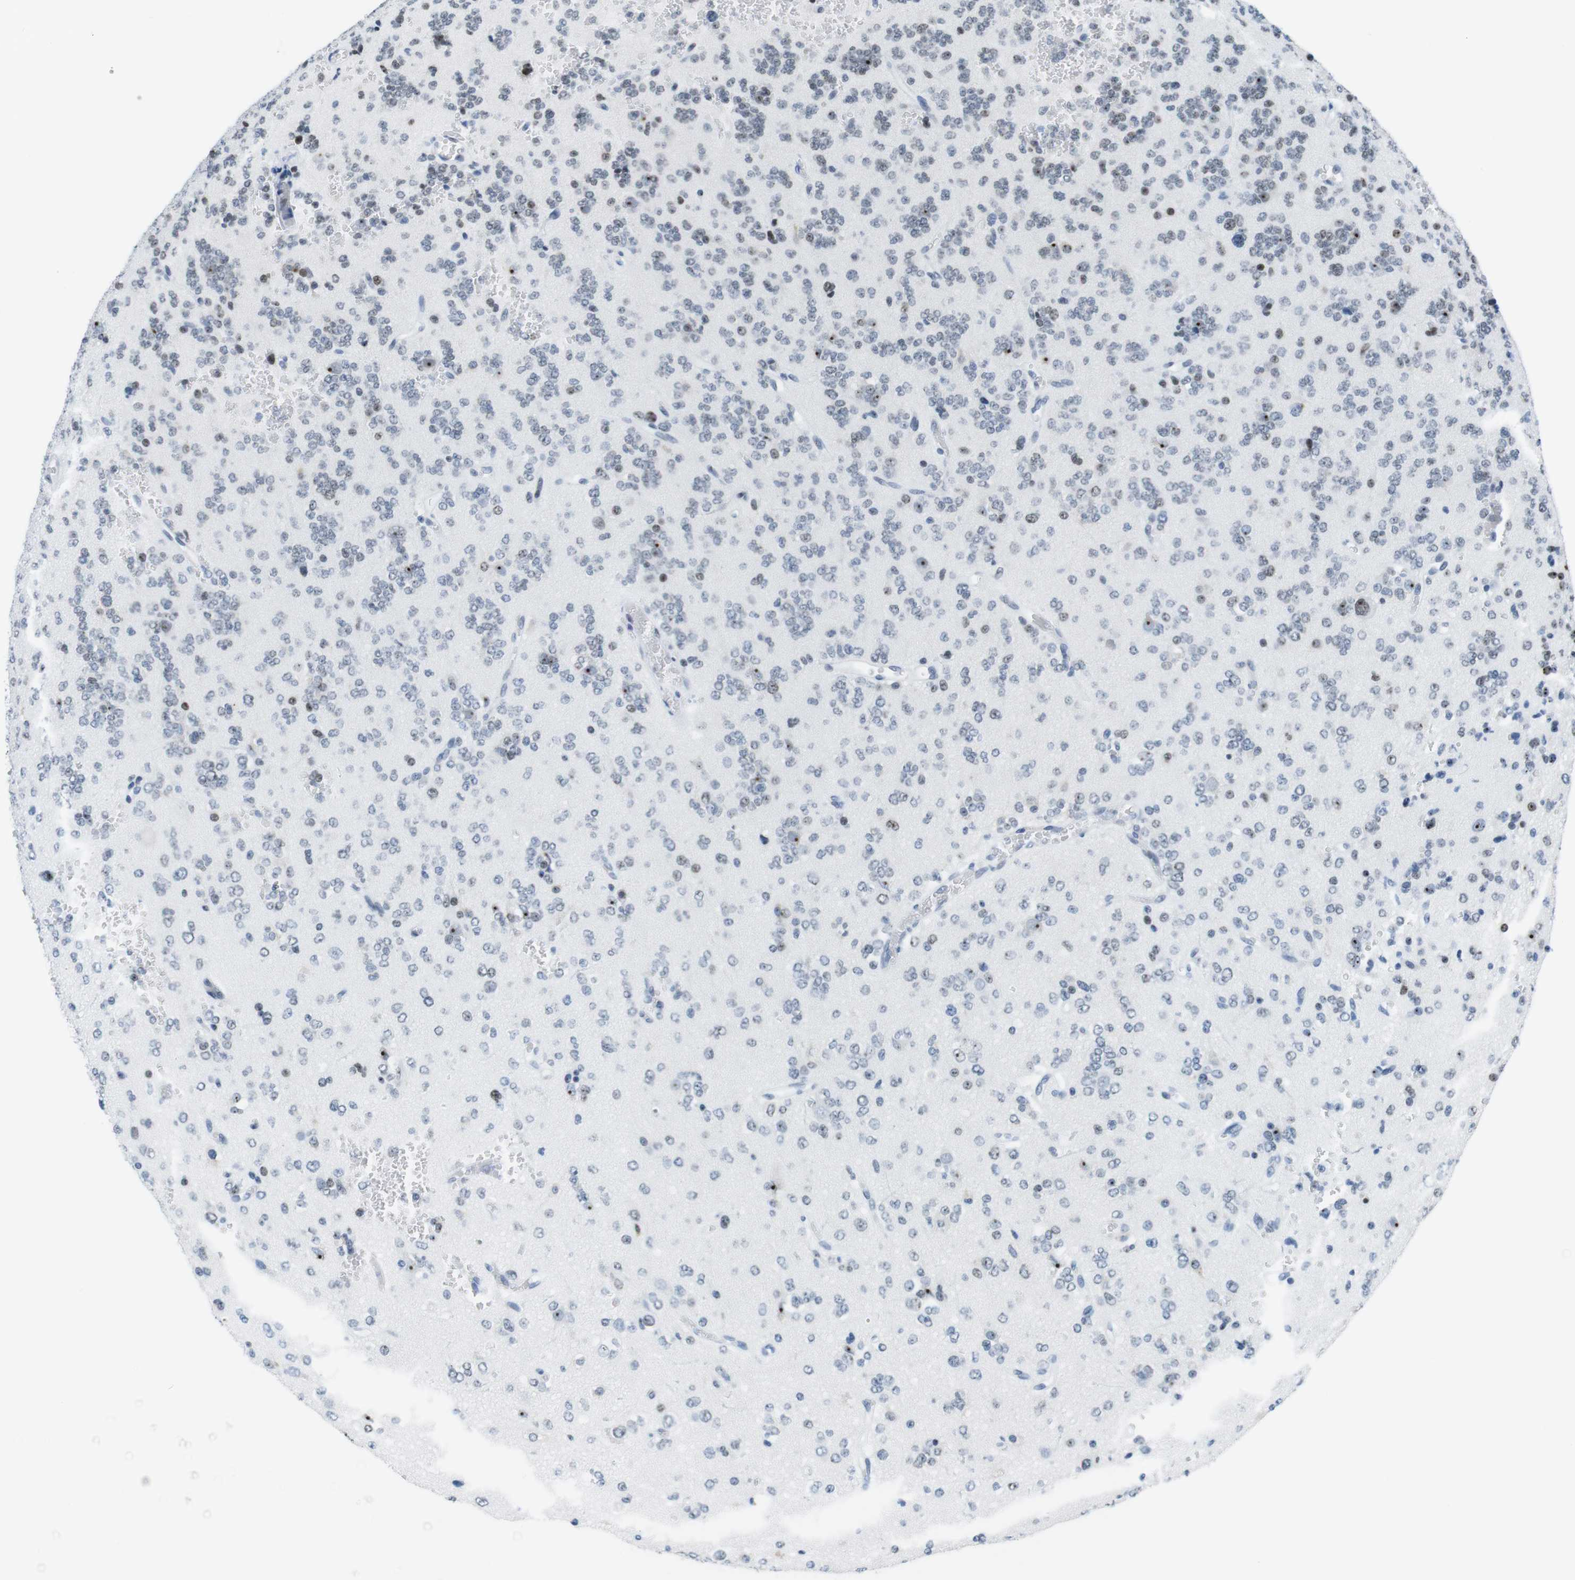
{"staining": {"intensity": "strong", "quantity": "25%-75%", "location": "nuclear"}, "tissue": "glioma", "cell_type": "Tumor cells", "image_type": "cancer", "snomed": [{"axis": "morphology", "description": "Glioma, malignant, Low grade"}, {"axis": "topography", "description": "Brain"}], "caption": "An IHC photomicrograph of neoplastic tissue is shown. Protein staining in brown labels strong nuclear positivity in malignant glioma (low-grade) within tumor cells.", "gene": "NIFK", "patient": {"sex": "male", "age": 38}}